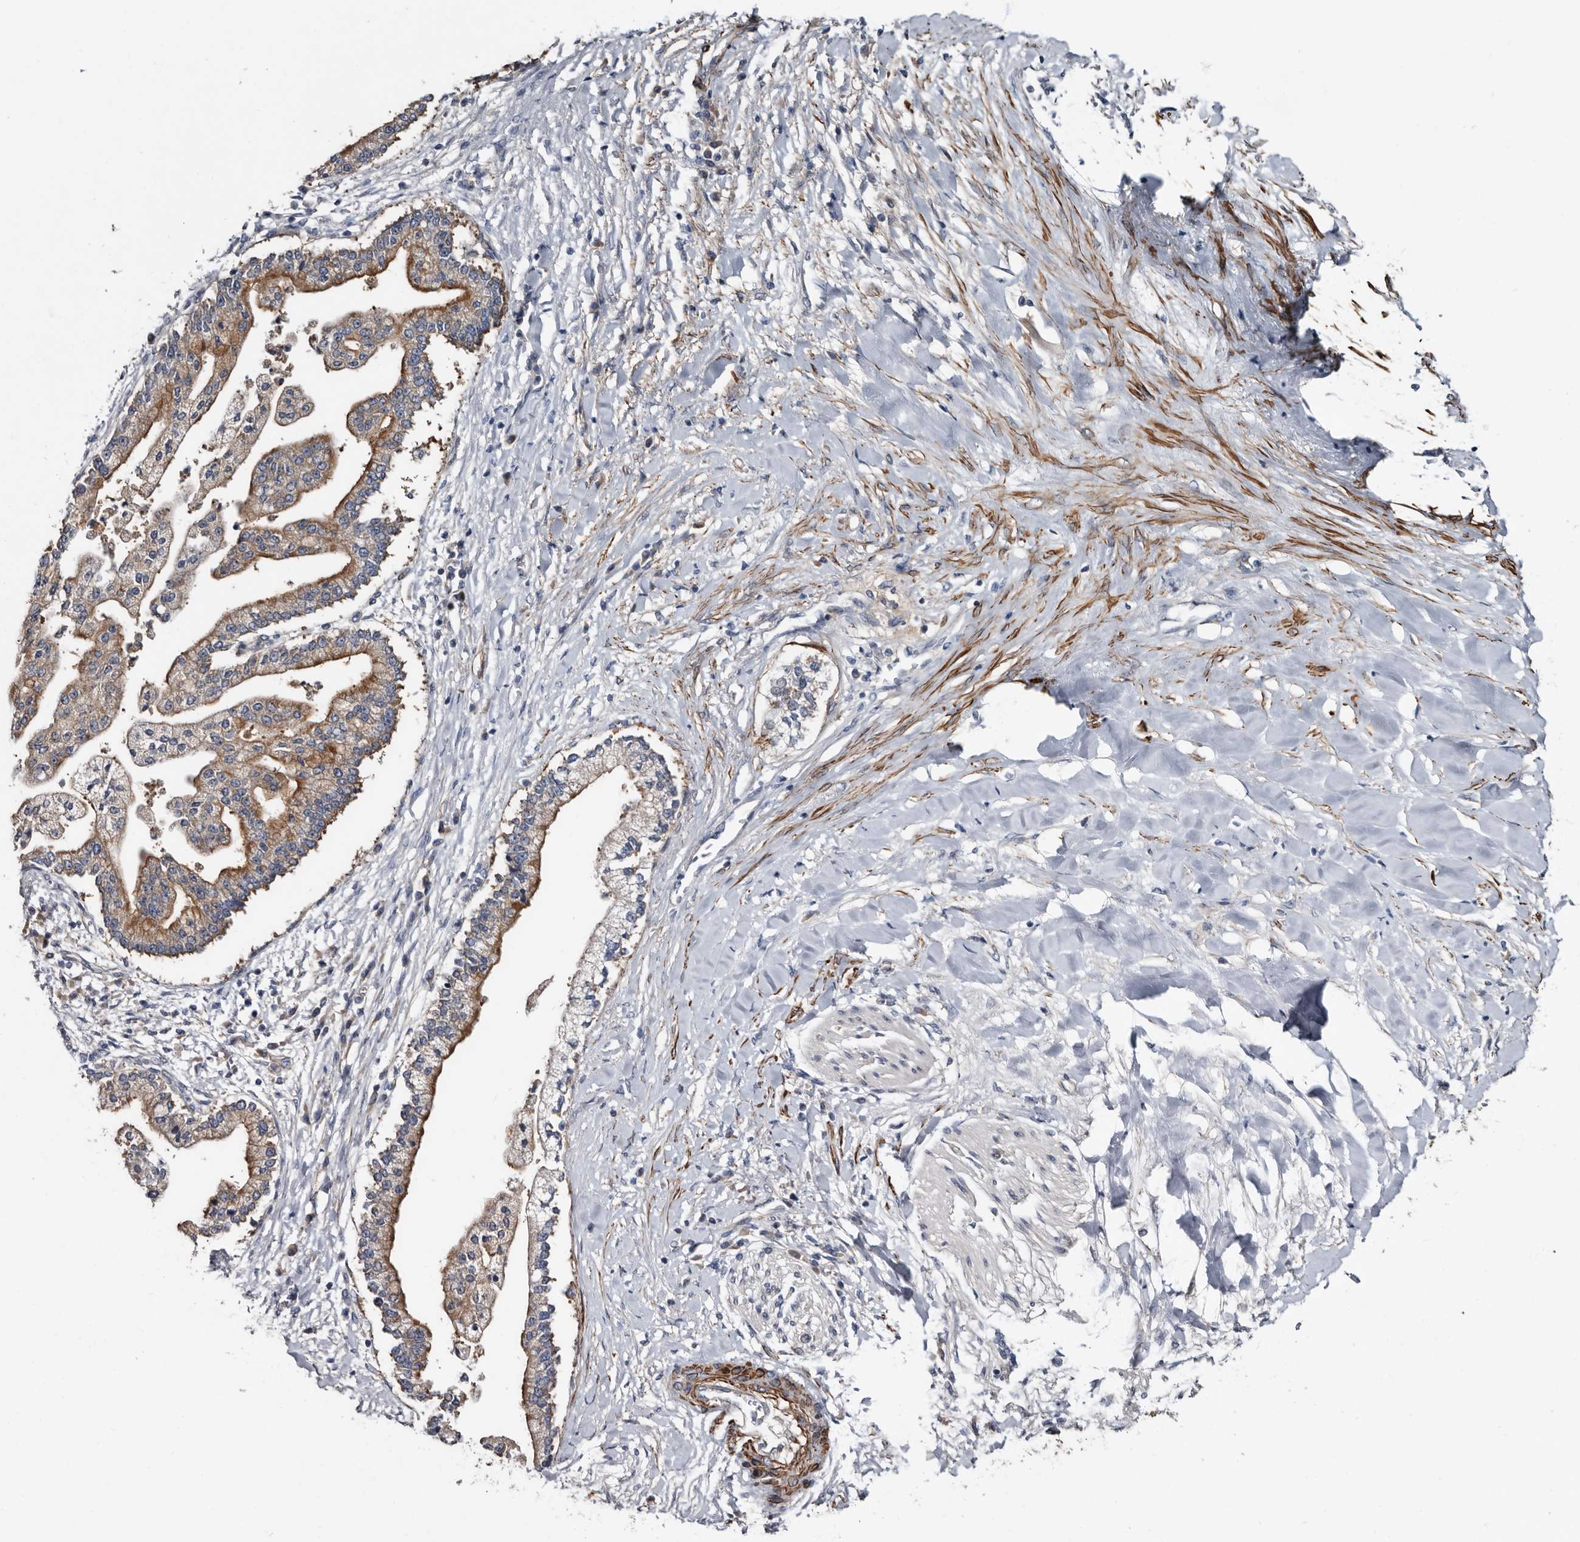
{"staining": {"intensity": "moderate", "quantity": "25%-75%", "location": "cytoplasmic/membranous"}, "tissue": "liver cancer", "cell_type": "Tumor cells", "image_type": "cancer", "snomed": [{"axis": "morphology", "description": "Cholangiocarcinoma"}, {"axis": "topography", "description": "Liver"}], "caption": "IHC of human liver cholangiocarcinoma demonstrates medium levels of moderate cytoplasmic/membranous positivity in about 25%-75% of tumor cells.", "gene": "IARS1", "patient": {"sex": "male", "age": 50}}